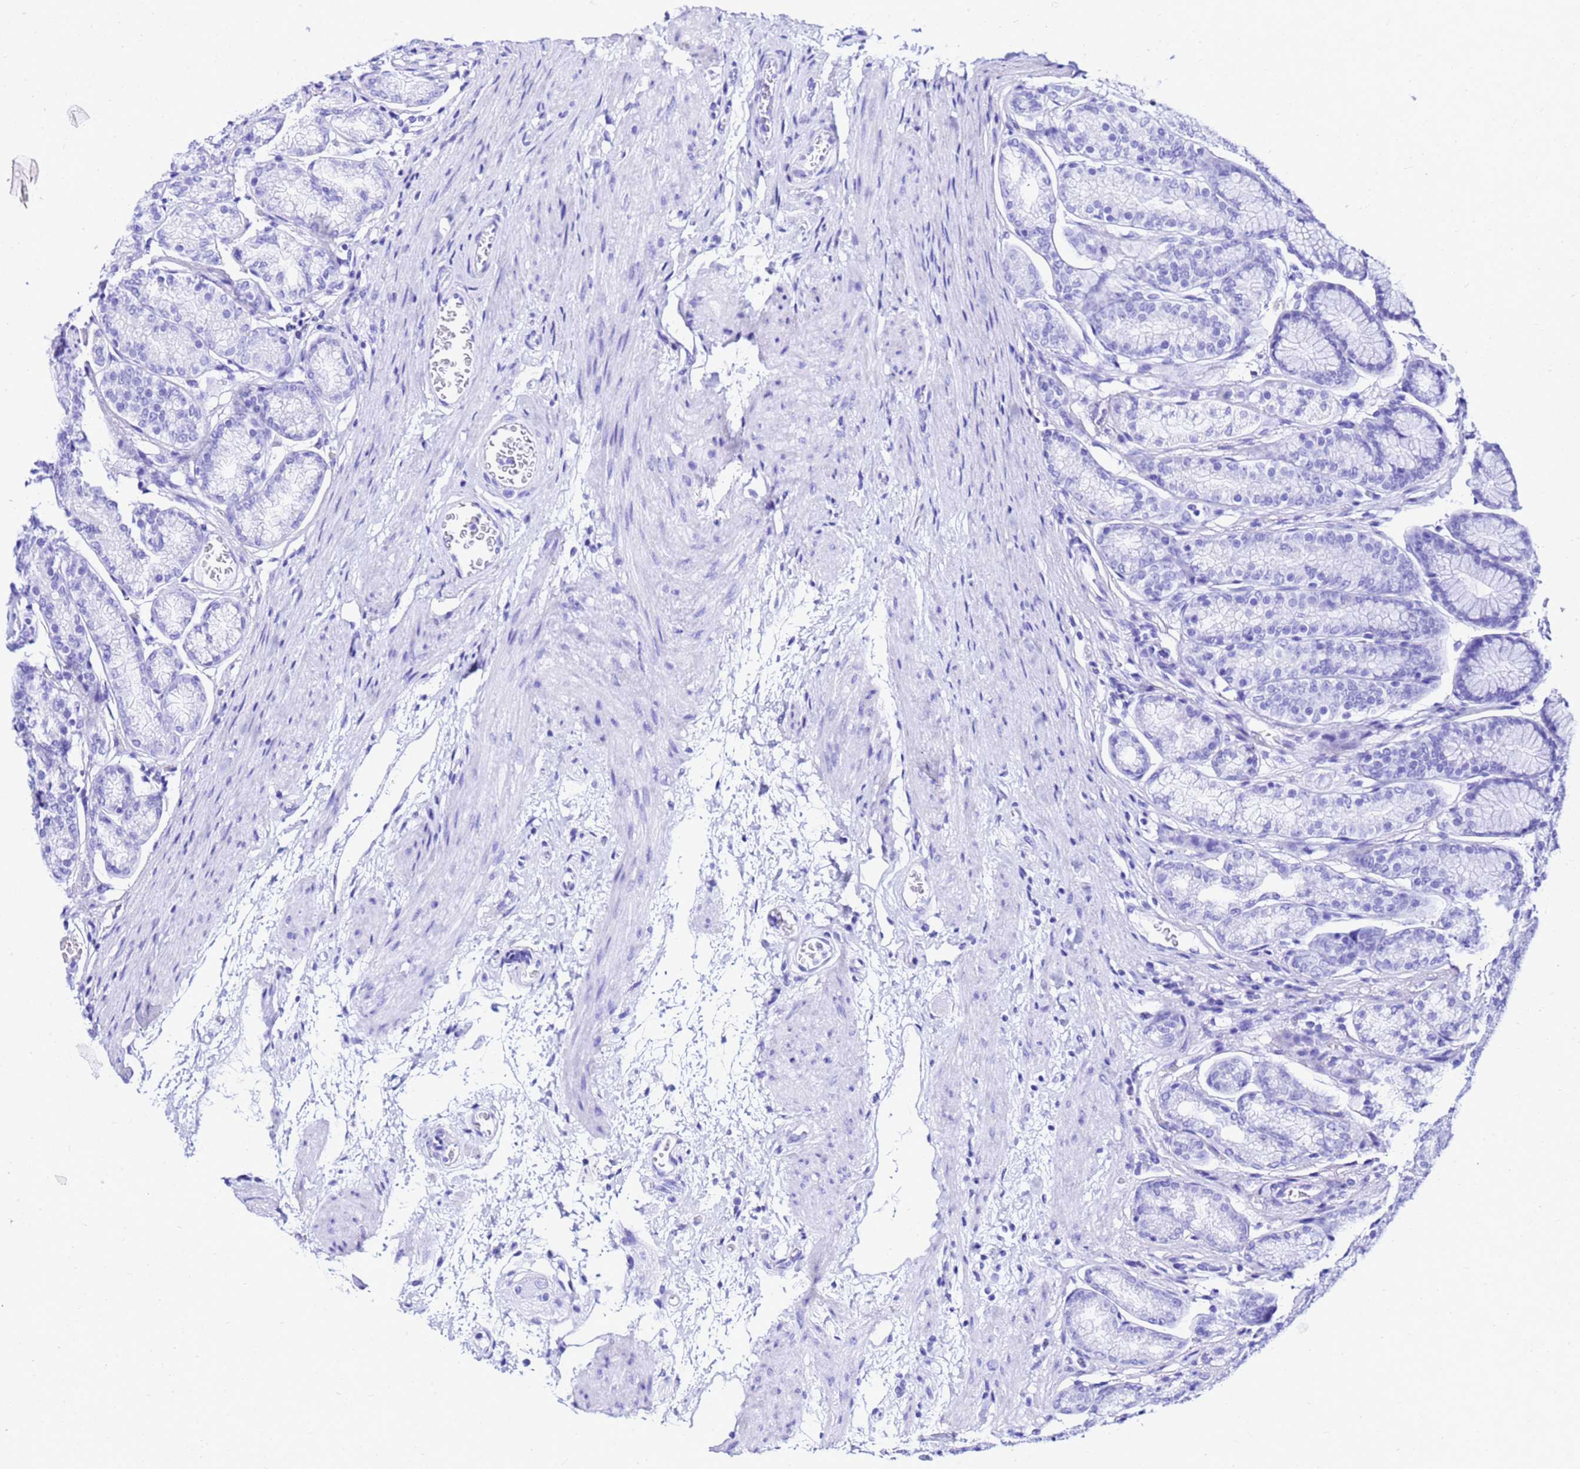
{"staining": {"intensity": "negative", "quantity": "none", "location": "none"}, "tissue": "stomach", "cell_type": "Glandular cells", "image_type": "normal", "snomed": [{"axis": "morphology", "description": "Normal tissue, NOS"}, {"axis": "morphology", "description": "Adenocarcinoma, NOS"}, {"axis": "morphology", "description": "Adenocarcinoma, High grade"}, {"axis": "topography", "description": "Stomach, upper"}, {"axis": "topography", "description": "Stomach"}], "caption": "Histopathology image shows no protein positivity in glandular cells of unremarkable stomach. Nuclei are stained in blue.", "gene": "COX14", "patient": {"sex": "female", "age": 65}}